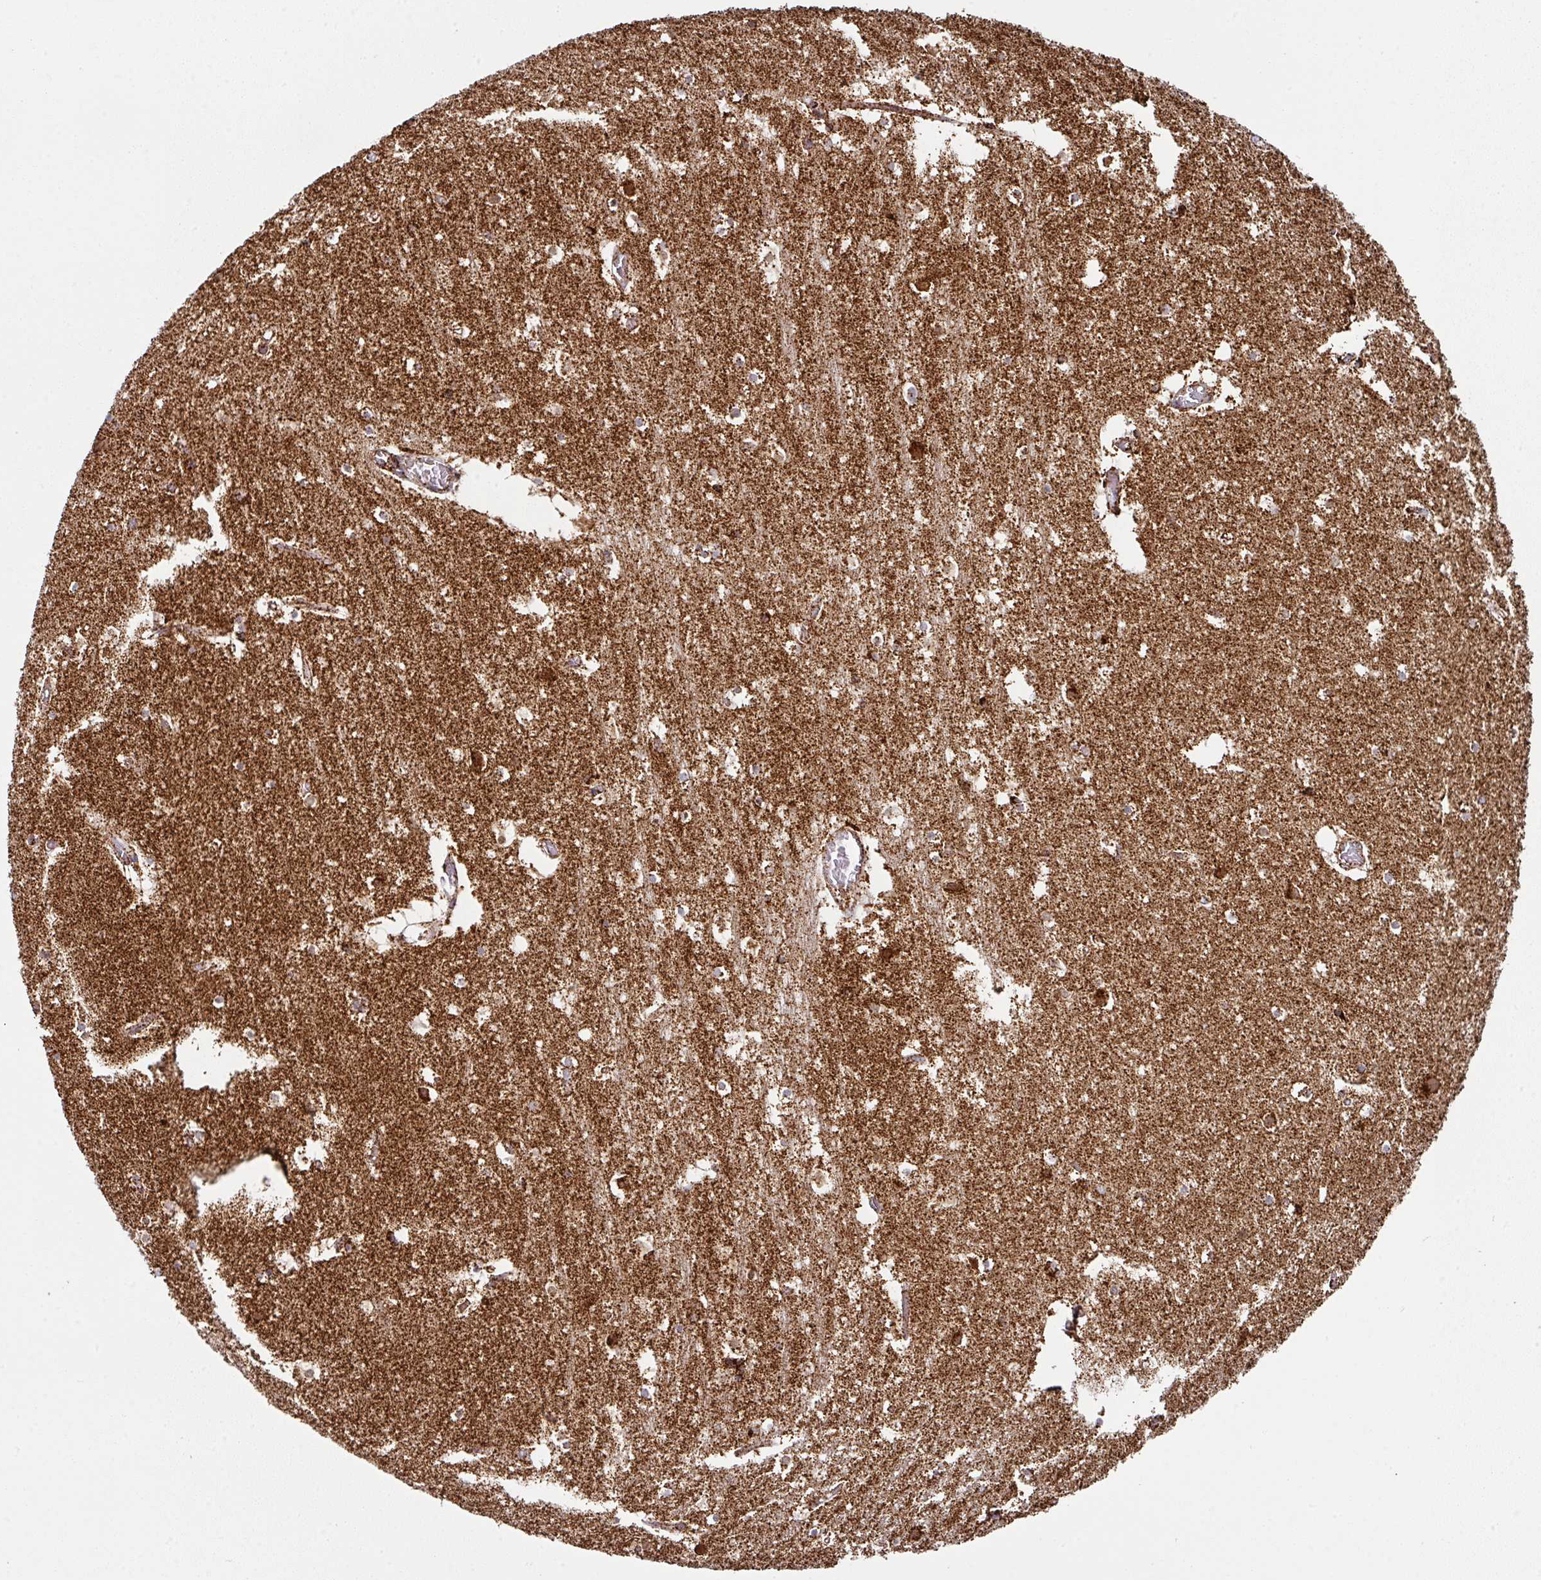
{"staining": {"intensity": "strong", "quantity": "25%-75%", "location": "cytoplasmic/membranous"}, "tissue": "hippocampus", "cell_type": "Glial cells", "image_type": "normal", "snomed": [{"axis": "morphology", "description": "Normal tissue, NOS"}, {"axis": "topography", "description": "Hippocampus"}], "caption": "Immunohistochemistry micrograph of unremarkable human hippocampus stained for a protein (brown), which displays high levels of strong cytoplasmic/membranous staining in about 25%-75% of glial cells.", "gene": "TRAP1", "patient": {"sex": "female", "age": 52}}